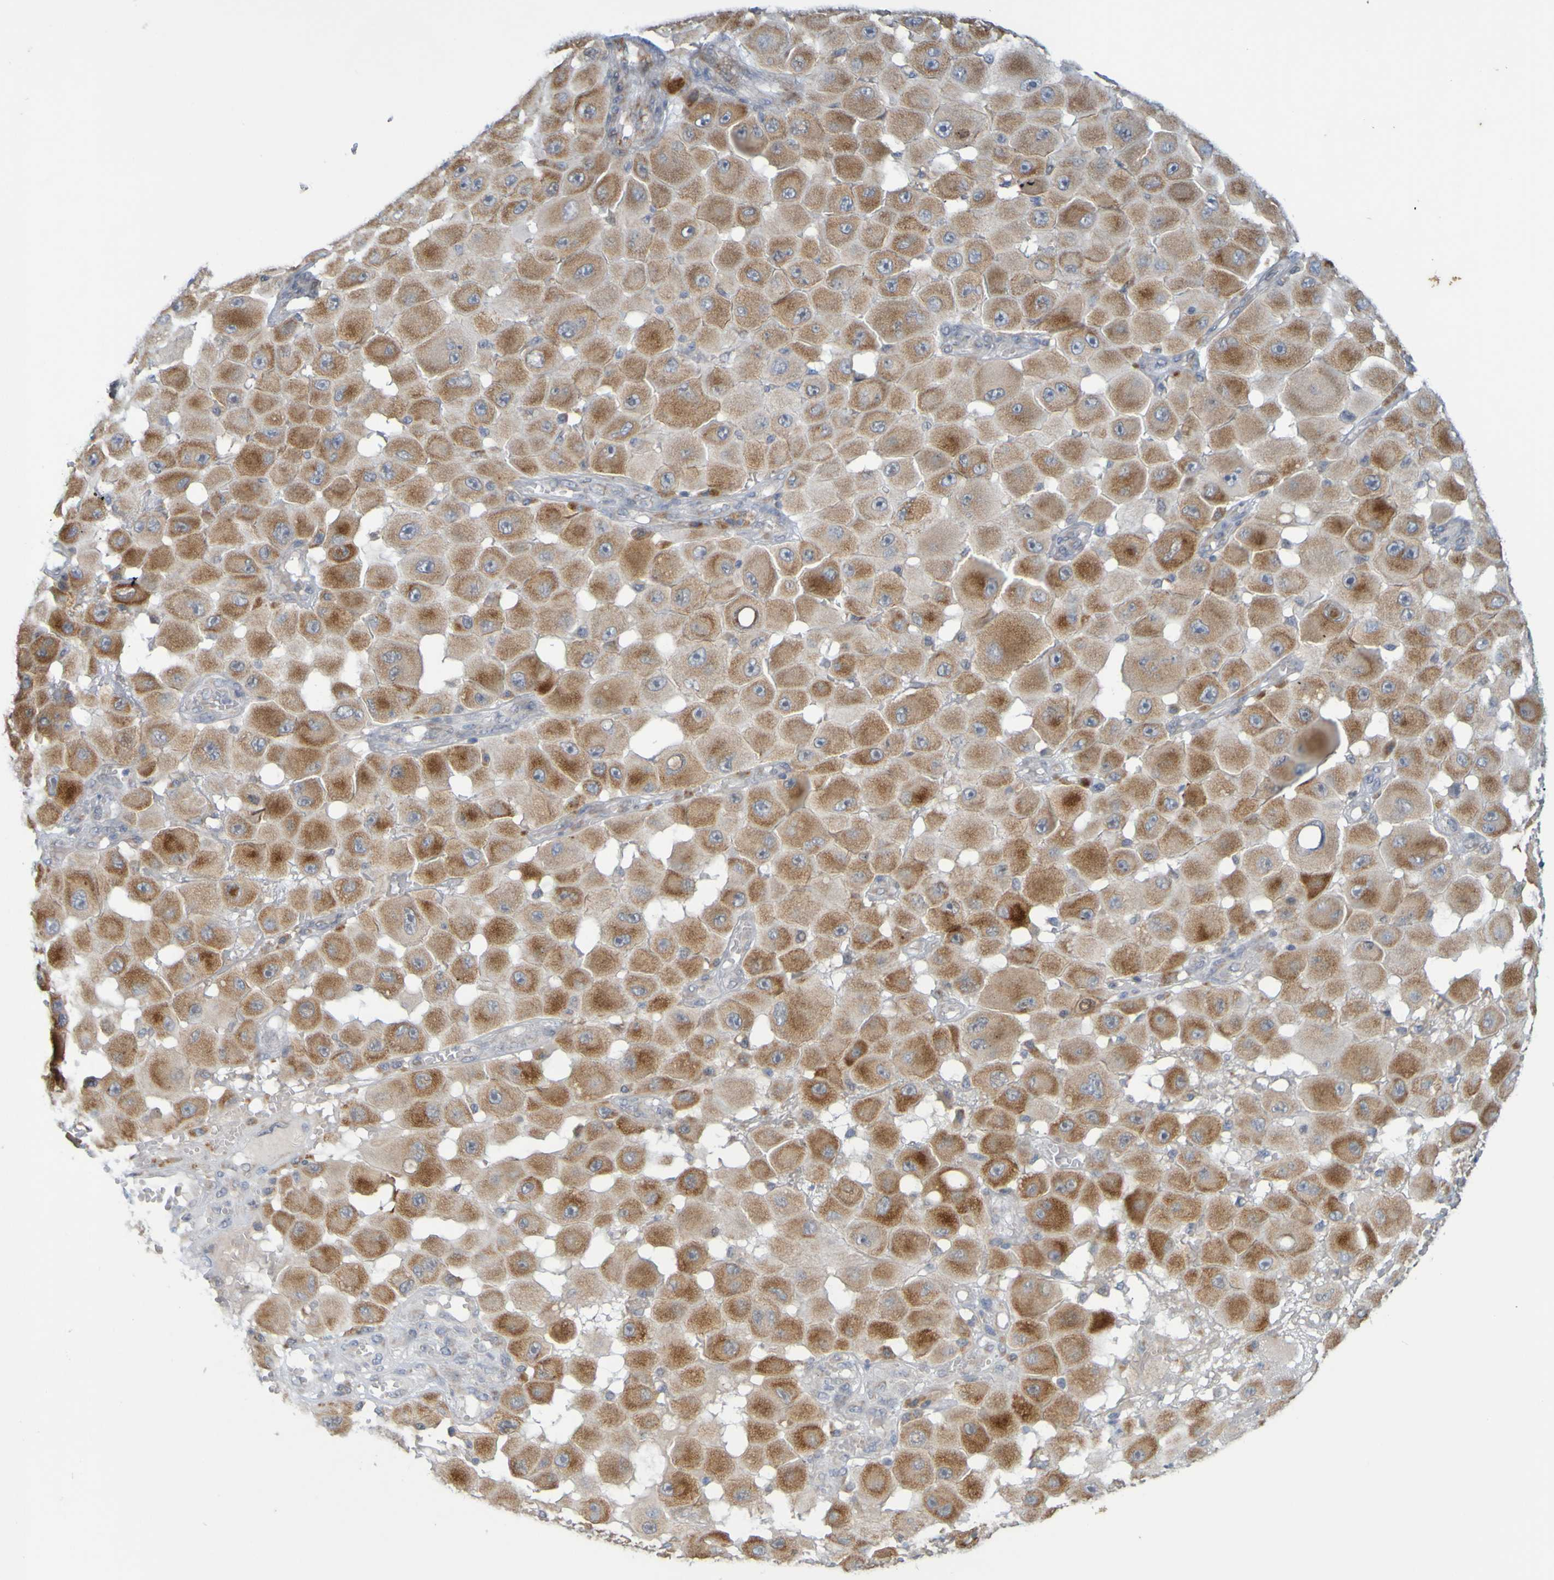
{"staining": {"intensity": "weak", "quantity": ">75%", "location": "cytoplasmic/membranous"}, "tissue": "melanoma", "cell_type": "Tumor cells", "image_type": "cancer", "snomed": [{"axis": "morphology", "description": "Malignant melanoma, NOS"}, {"axis": "topography", "description": "Skin"}], "caption": "A photomicrograph of human malignant melanoma stained for a protein displays weak cytoplasmic/membranous brown staining in tumor cells.", "gene": "MOGS", "patient": {"sex": "female", "age": 81}}